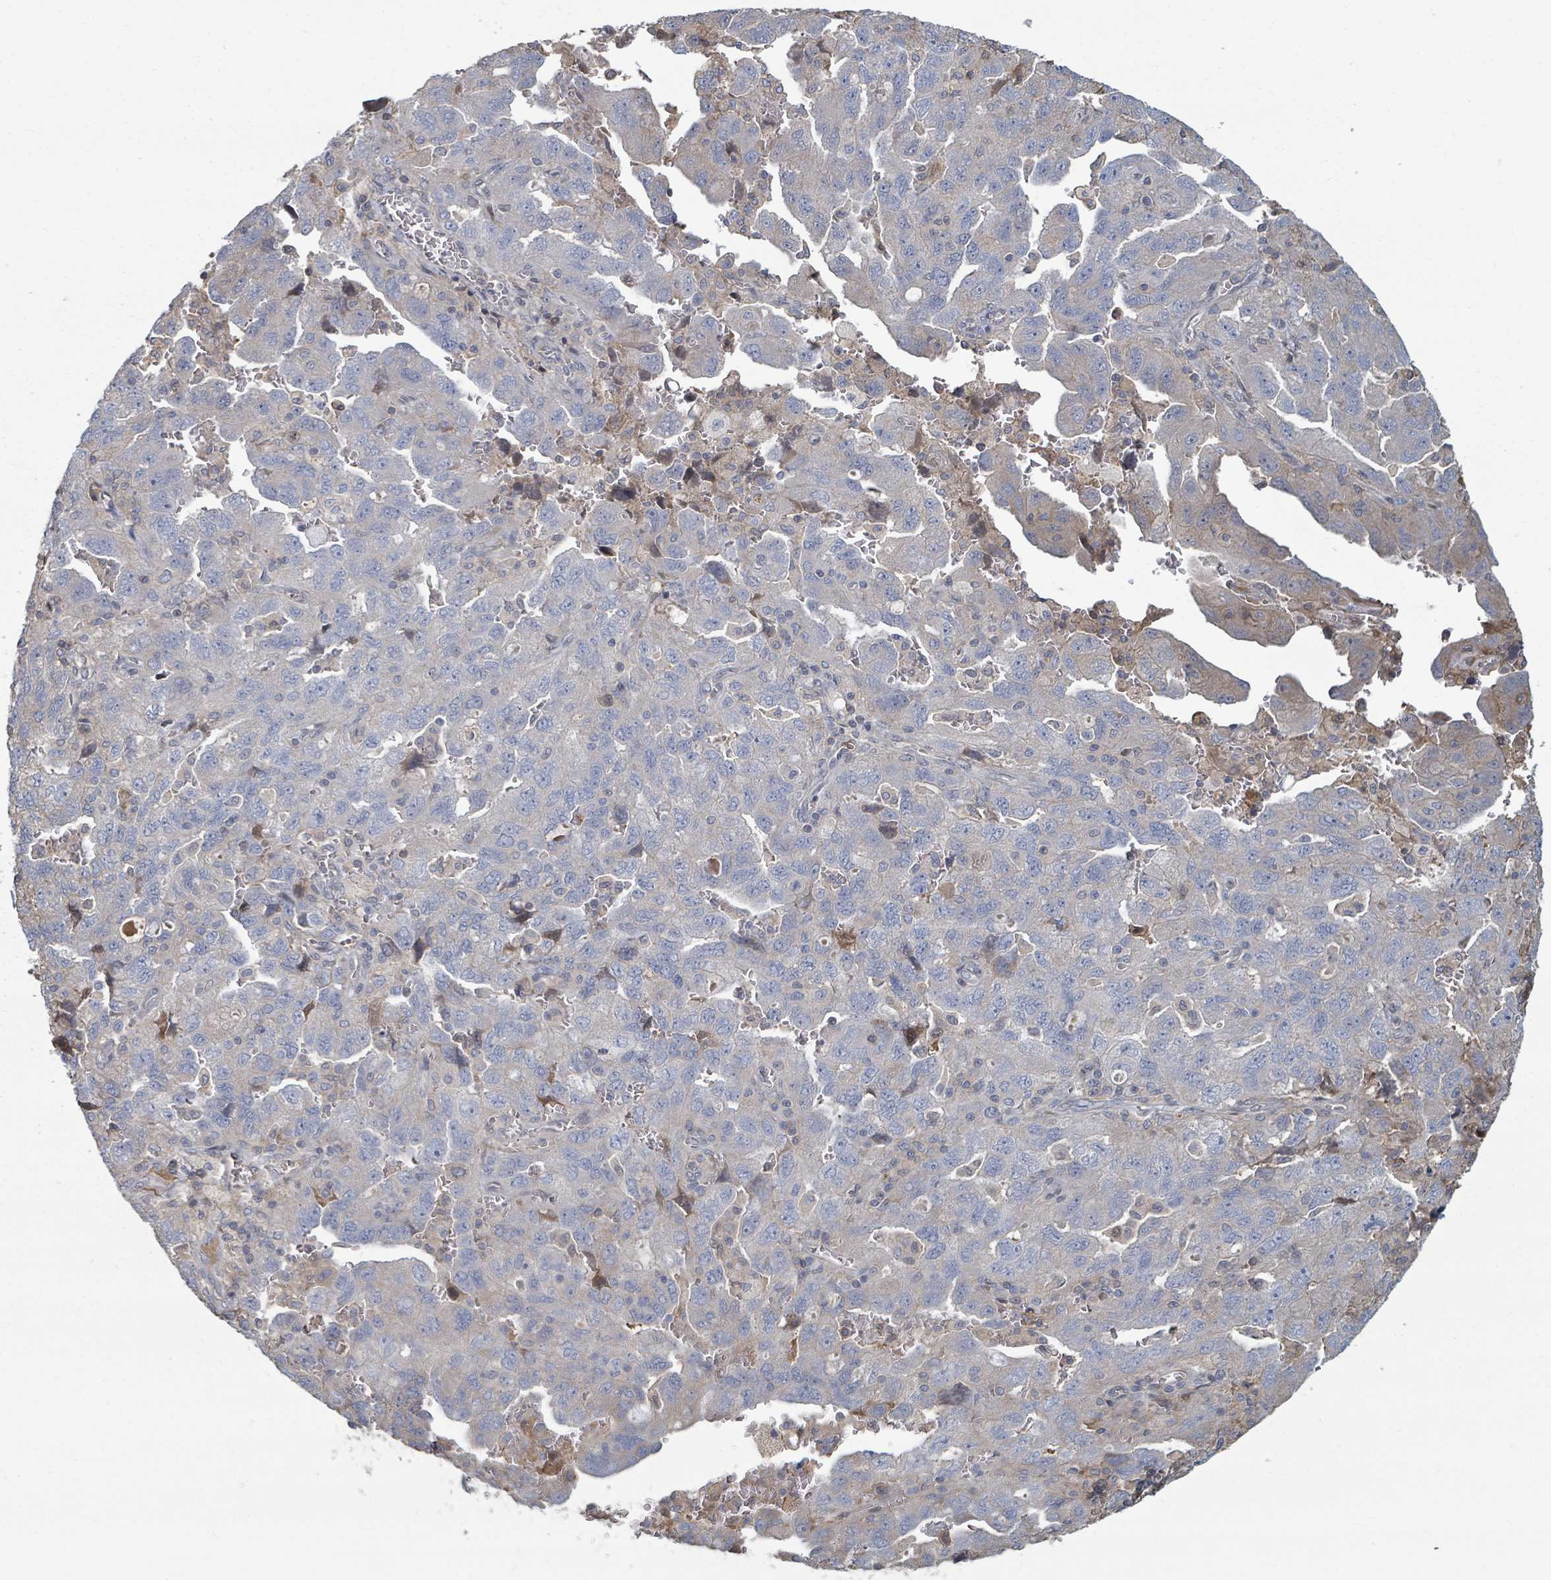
{"staining": {"intensity": "negative", "quantity": "none", "location": "none"}, "tissue": "ovarian cancer", "cell_type": "Tumor cells", "image_type": "cancer", "snomed": [{"axis": "morphology", "description": "Carcinoma, NOS"}, {"axis": "morphology", "description": "Cystadenocarcinoma, serous, NOS"}, {"axis": "topography", "description": "Ovary"}], "caption": "This is an IHC photomicrograph of human ovarian carcinoma. There is no positivity in tumor cells.", "gene": "GABBR1", "patient": {"sex": "female", "age": 69}}